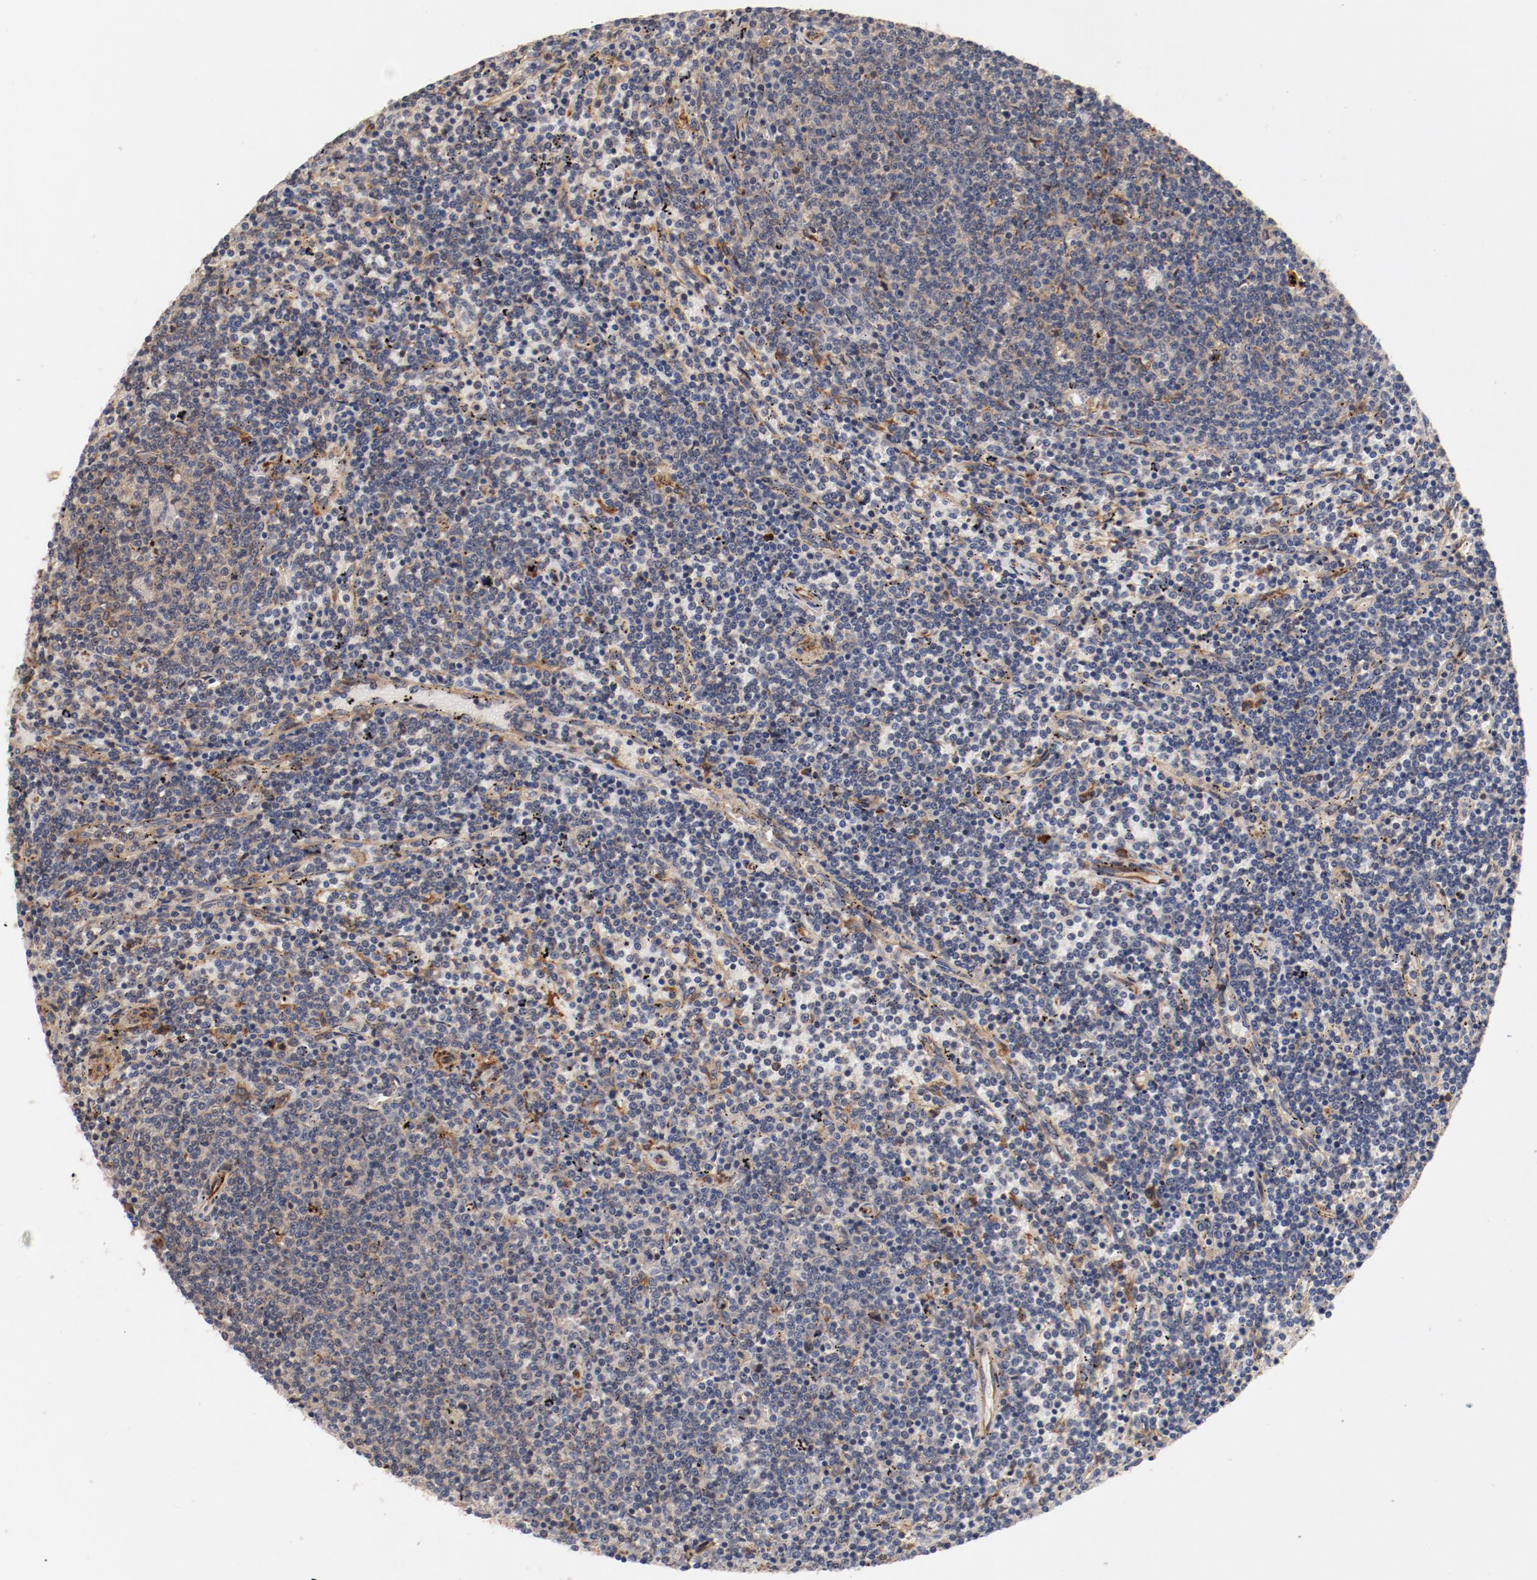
{"staining": {"intensity": "weak", "quantity": "25%-75%", "location": "cytoplasmic/membranous"}, "tissue": "lymphoma", "cell_type": "Tumor cells", "image_type": "cancer", "snomed": [{"axis": "morphology", "description": "Malignant lymphoma, non-Hodgkin's type, Low grade"}, {"axis": "topography", "description": "Spleen"}], "caption": "Protein staining of lymphoma tissue reveals weak cytoplasmic/membranous expression in about 25%-75% of tumor cells.", "gene": "PITPNM2", "patient": {"sex": "female", "age": 50}}